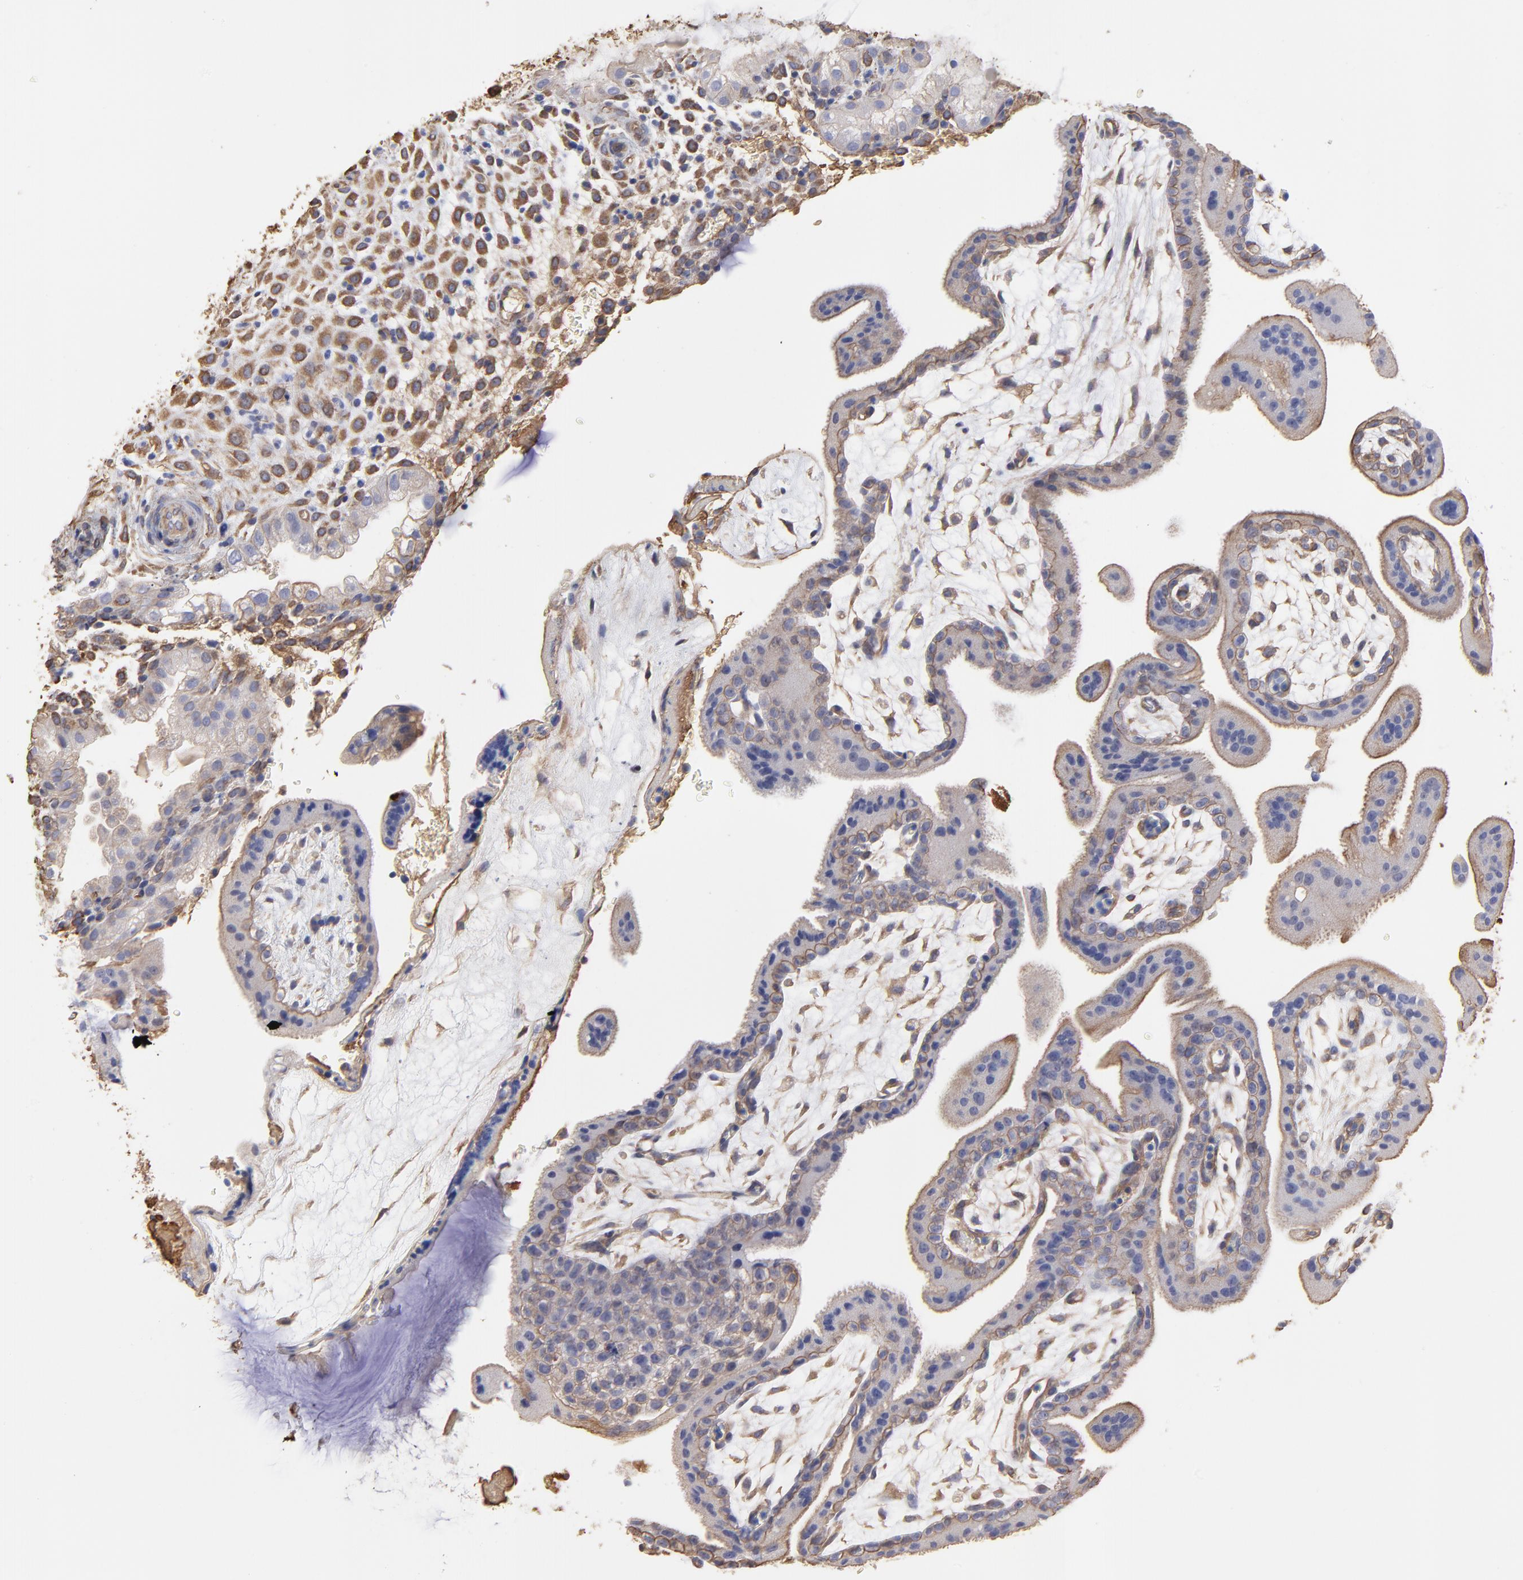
{"staining": {"intensity": "strong", "quantity": ">75%", "location": "cytoplasmic/membranous"}, "tissue": "placenta", "cell_type": "Decidual cells", "image_type": "normal", "snomed": [{"axis": "morphology", "description": "Normal tissue, NOS"}, {"axis": "topography", "description": "Placenta"}], "caption": "About >75% of decidual cells in normal human placenta demonstrate strong cytoplasmic/membranous protein expression as visualized by brown immunohistochemical staining.", "gene": "LRCH2", "patient": {"sex": "female", "age": 35}}